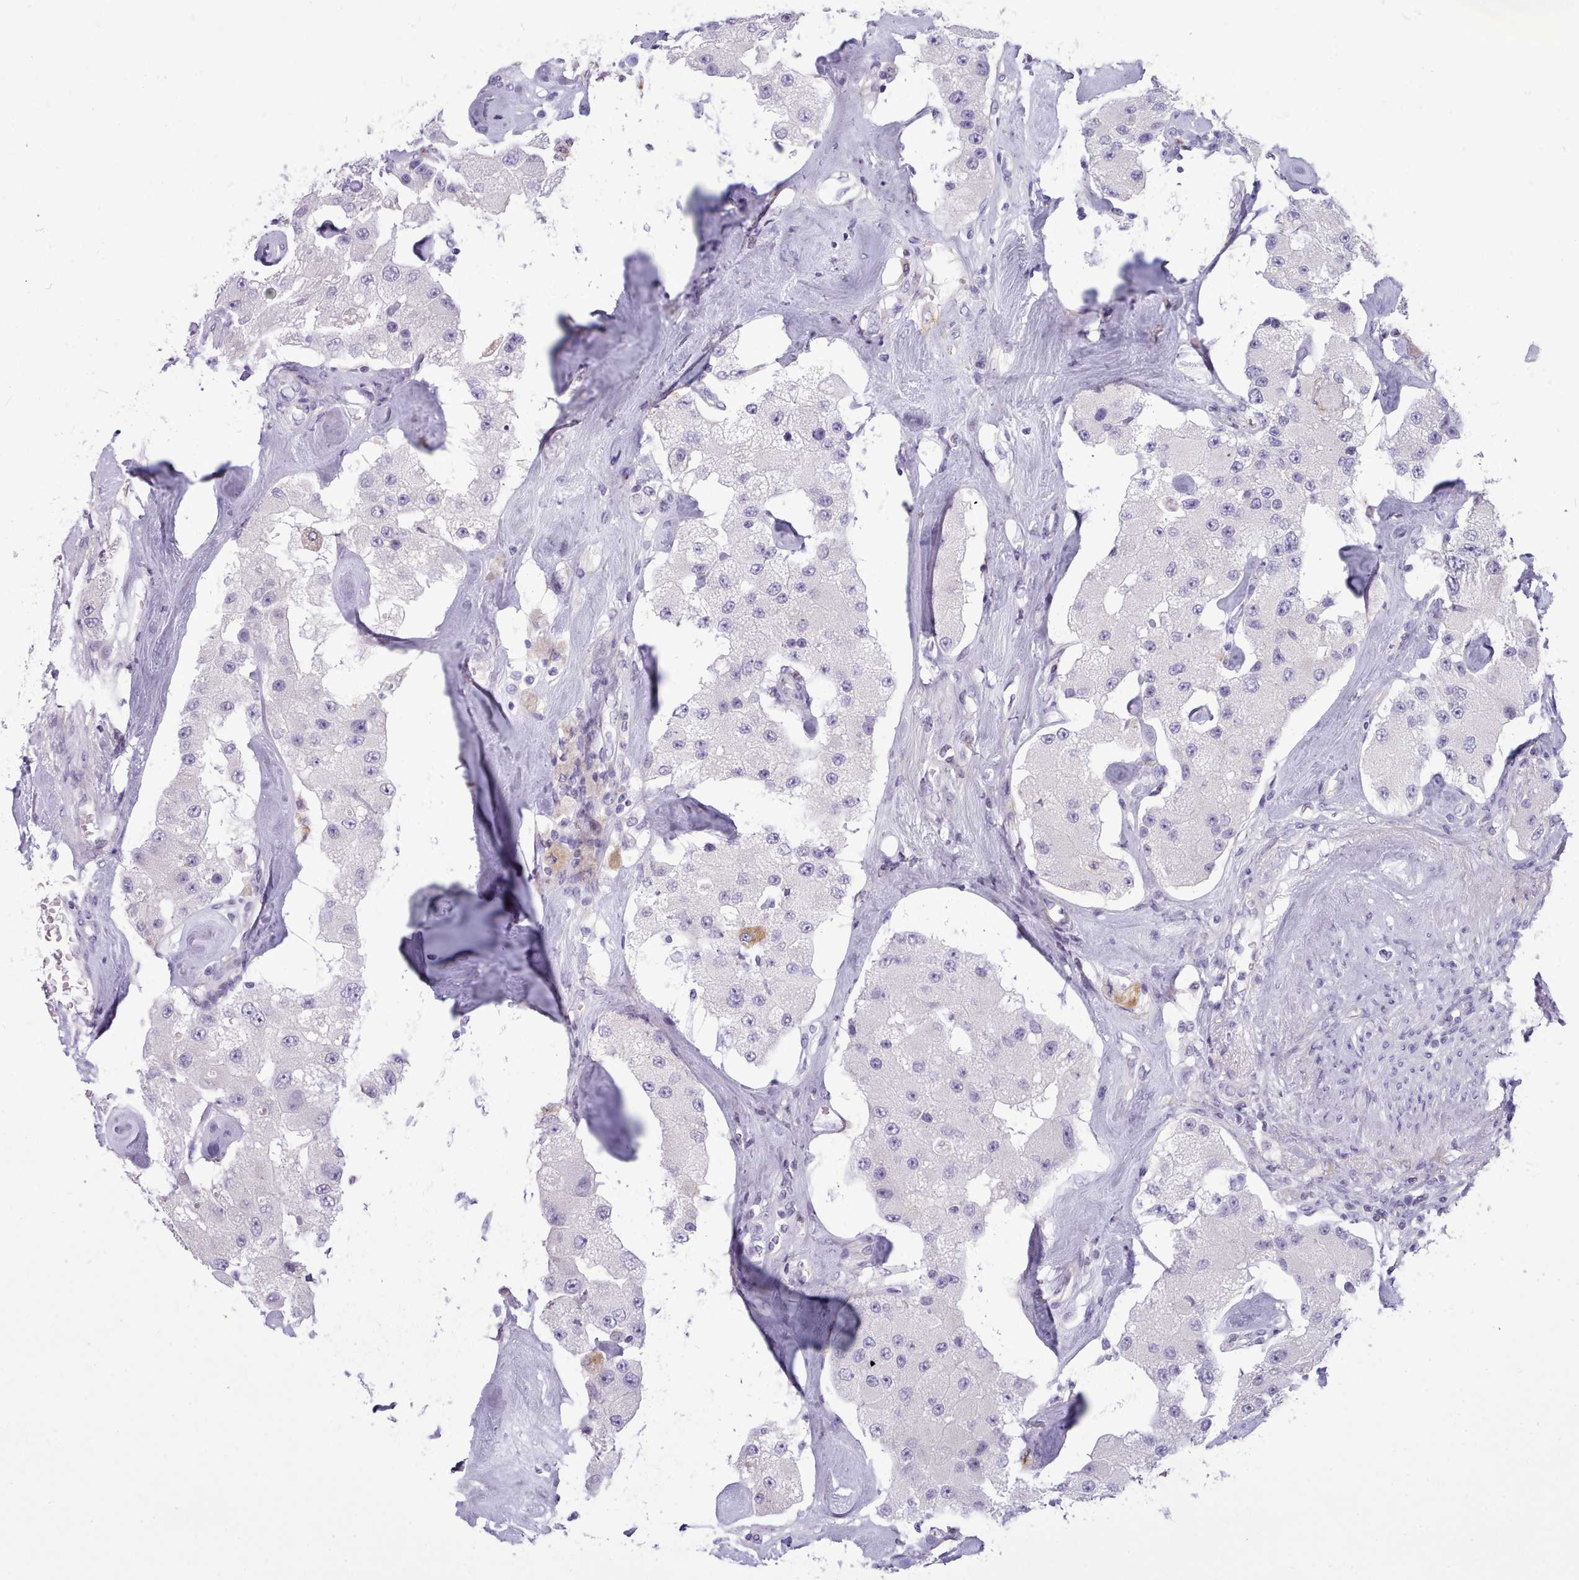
{"staining": {"intensity": "negative", "quantity": "none", "location": "none"}, "tissue": "carcinoid", "cell_type": "Tumor cells", "image_type": "cancer", "snomed": [{"axis": "morphology", "description": "Carcinoid, malignant, NOS"}, {"axis": "topography", "description": "Pancreas"}], "caption": "DAB (3,3'-diaminobenzidine) immunohistochemical staining of carcinoid shows no significant staining in tumor cells. Nuclei are stained in blue.", "gene": "CYP2A13", "patient": {"sex": "male", "age": 41}}